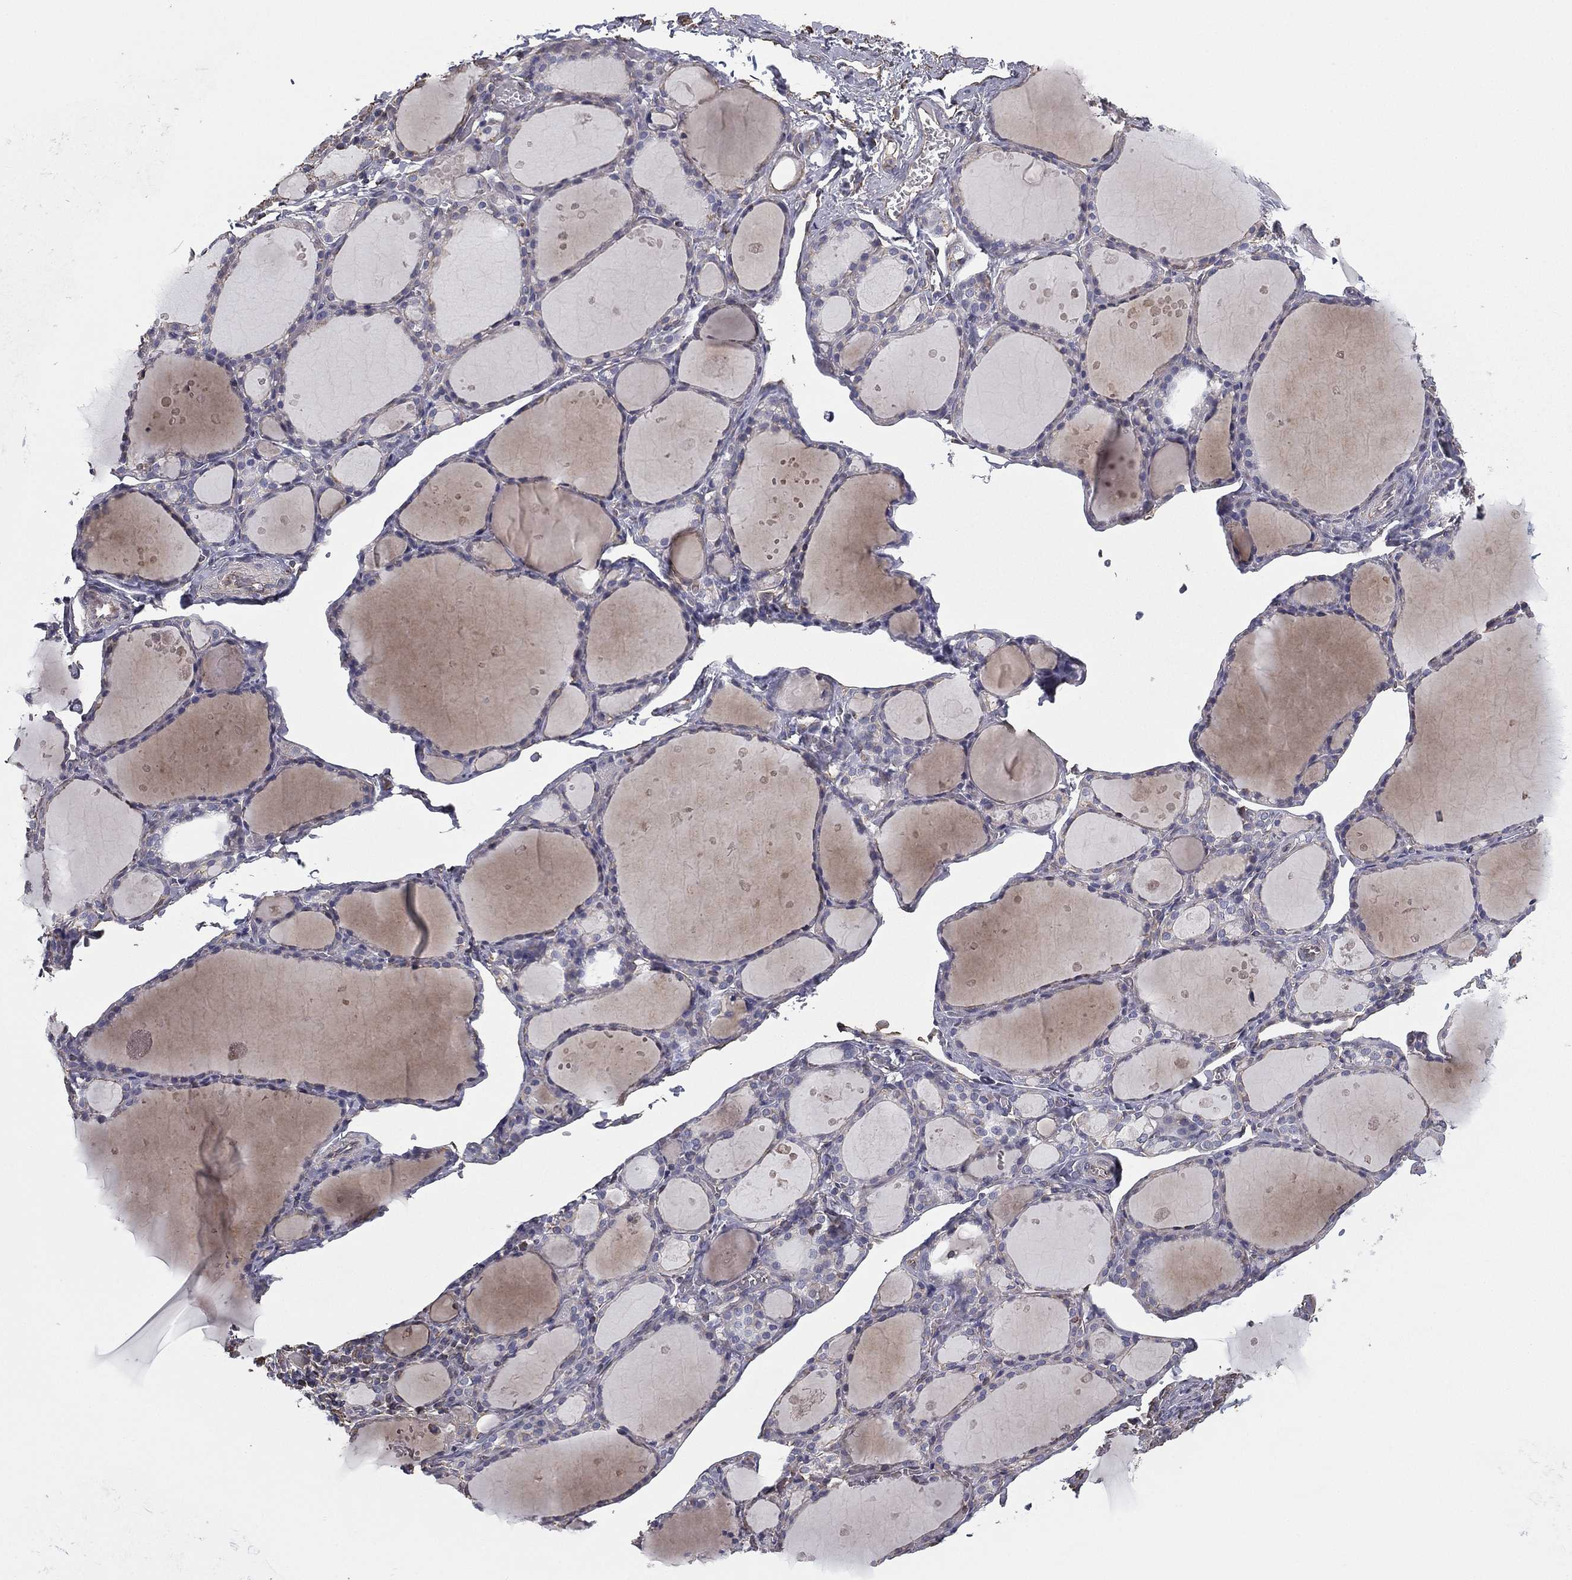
{"staining": {"intensity": "negative", "quantity": "none", "location": "none"}, "tissue": "thyroid gland", "cell_type": "Glandular cells", "image_type": "normal", "snomed": [{"axis": "morphology", "description": "Normal tissue, NOS"}, {"axis": "topography", "description": "Thyroid gland"}], "caption": "Glandular cells are negative for protein expression in benign human thyroid gland. Brightfield microscopy of immunohistochemistry (IHC) stained with DAB (brown) and hematoxylin (blue), captured at high magnification.", "gene": "SCUBE1", "patient": {"sex": "male", "age": 68}}